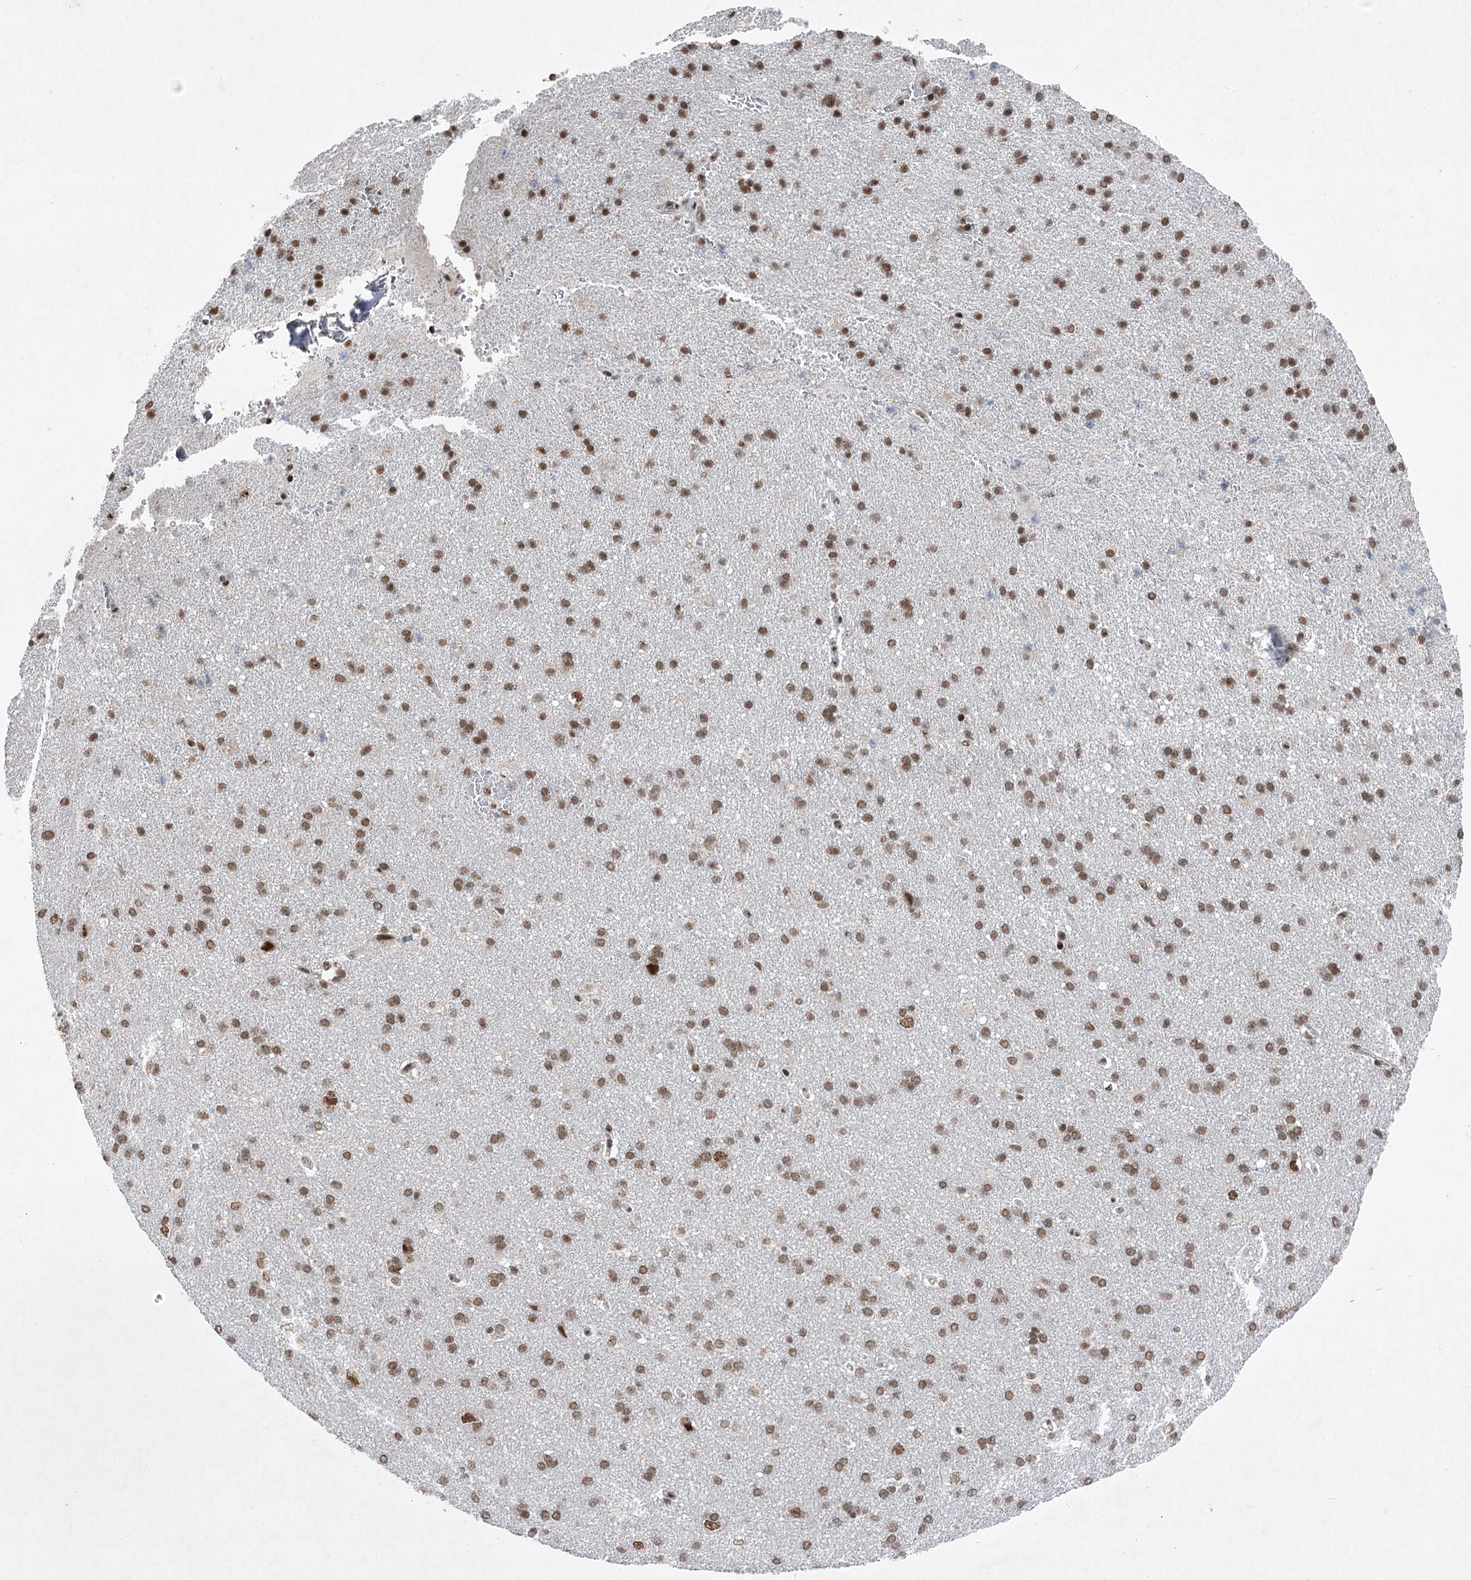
{"staining": {"intensity": "moderate", "quantity": ">75%", "location": "nuclear"}, "tissue": "cerebral cortex", "cell_type": "Endothelial cells", "image_type": "normal", "snomed": [{"axis": "morphology", "description": "Normal tissue, NOS"}, {"axis": "topography", "description": "Cerebral cortex"}], "caption": "The image shows a brown stain indicating the presence of a protein in the nuclear of endothelial cells in cerebral cortex.", "gene": "CGGBP1", "patient": {"sex": "male", "age": 62}}